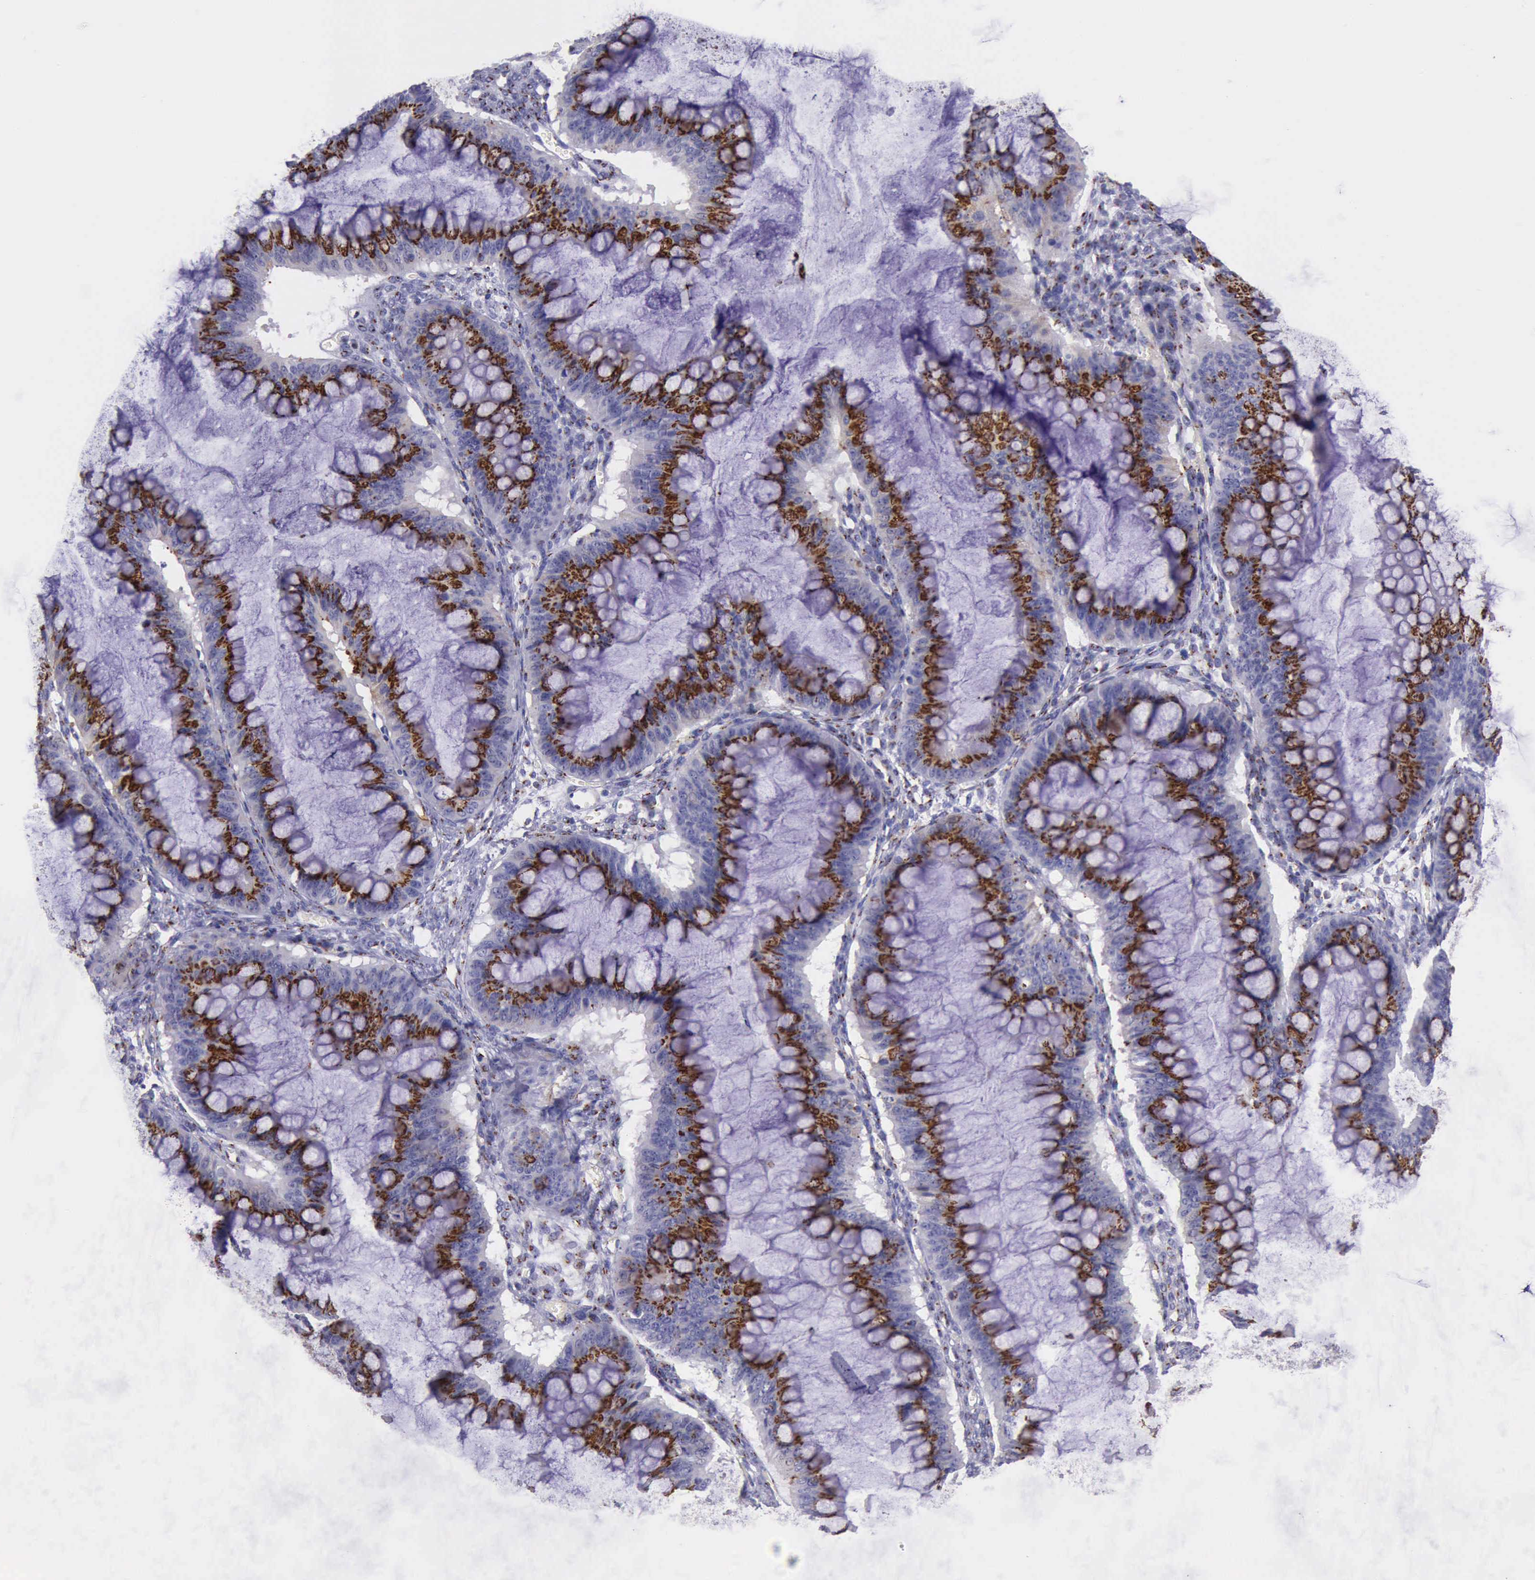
{"staining": {"intensity": "strong", "quantity": ">75%", "location": "cytoplasmic/membranous"}, "tissue": "ovarian cancer", "cell_type": "Tumor cells", "image_type": "cancer", "snomed": [{"axis": "morphology", "description": "Cystadenocarcinoma, mucinous, NOS"}, {"axis": "topography", "description": "Ovary"}], "caption": "The immunohistochemical stain shows strong cytoplasmic/membranous staining in tumor cells of ovarian cancer (mucinous cystadenocarcinoma) tissue. The protein of interest is shown in brown color, while the nuclei are stained blue.", "gene": "GOLGA5", "patient": {"sex": "female", "age": 73}}